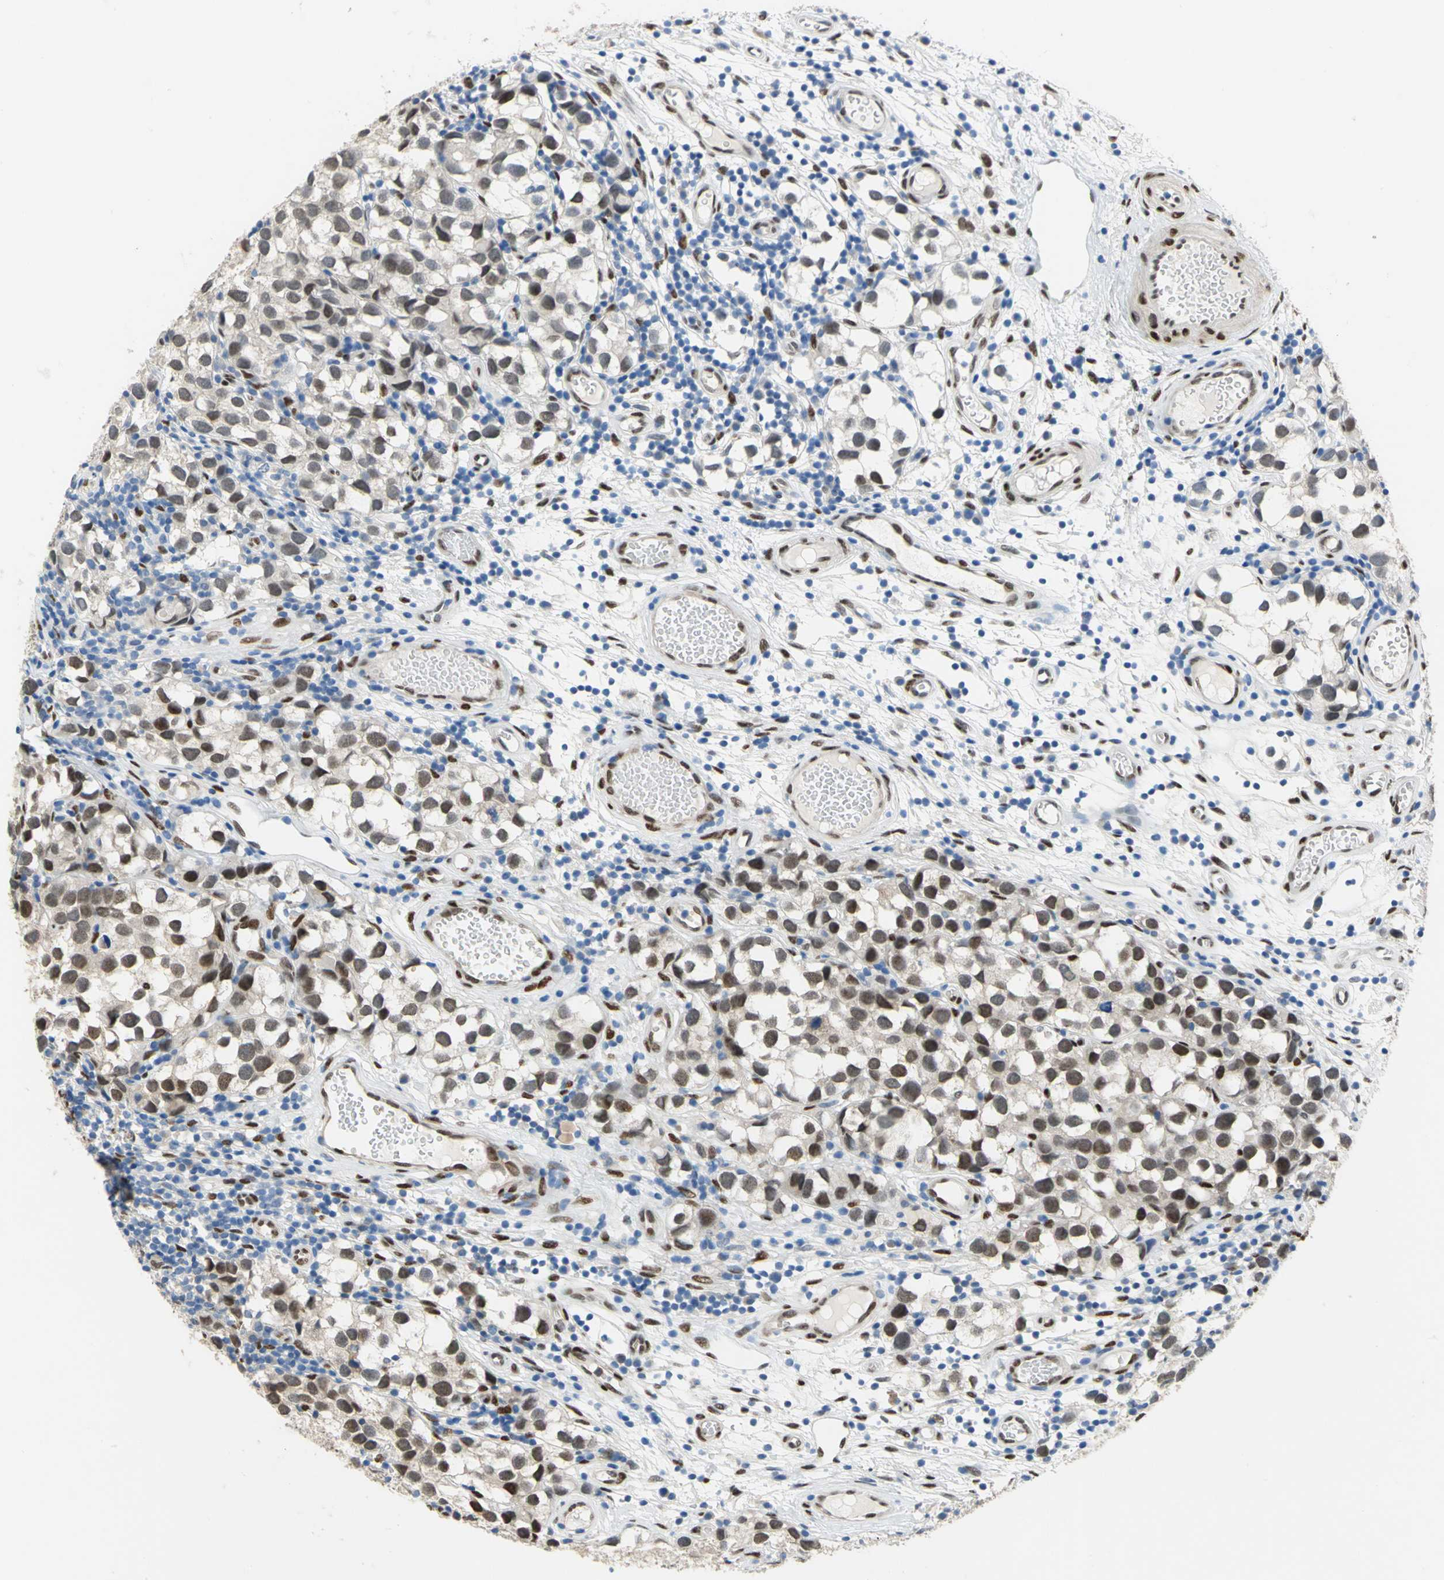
{"staining": {"intensity": "moderate", "quantity": ">75%", "location": "nuclear"}, "tissue": "testis cancer", "cell_type": "Tumor cells", "image_type": "cancer", "snomed": [{"axis": "morphology", "description": "Seminoma, NOS"}, {"axis": "topography", "description": "Testis"}], "caption": "Immunohistochemical staining of seminoma (testis) reveals medium levels of moderate nuclear protein staining in approximately >75% of tumor cells.", "gene": "RBFOX2", "patient": {"sex": "male", "age": 39}}